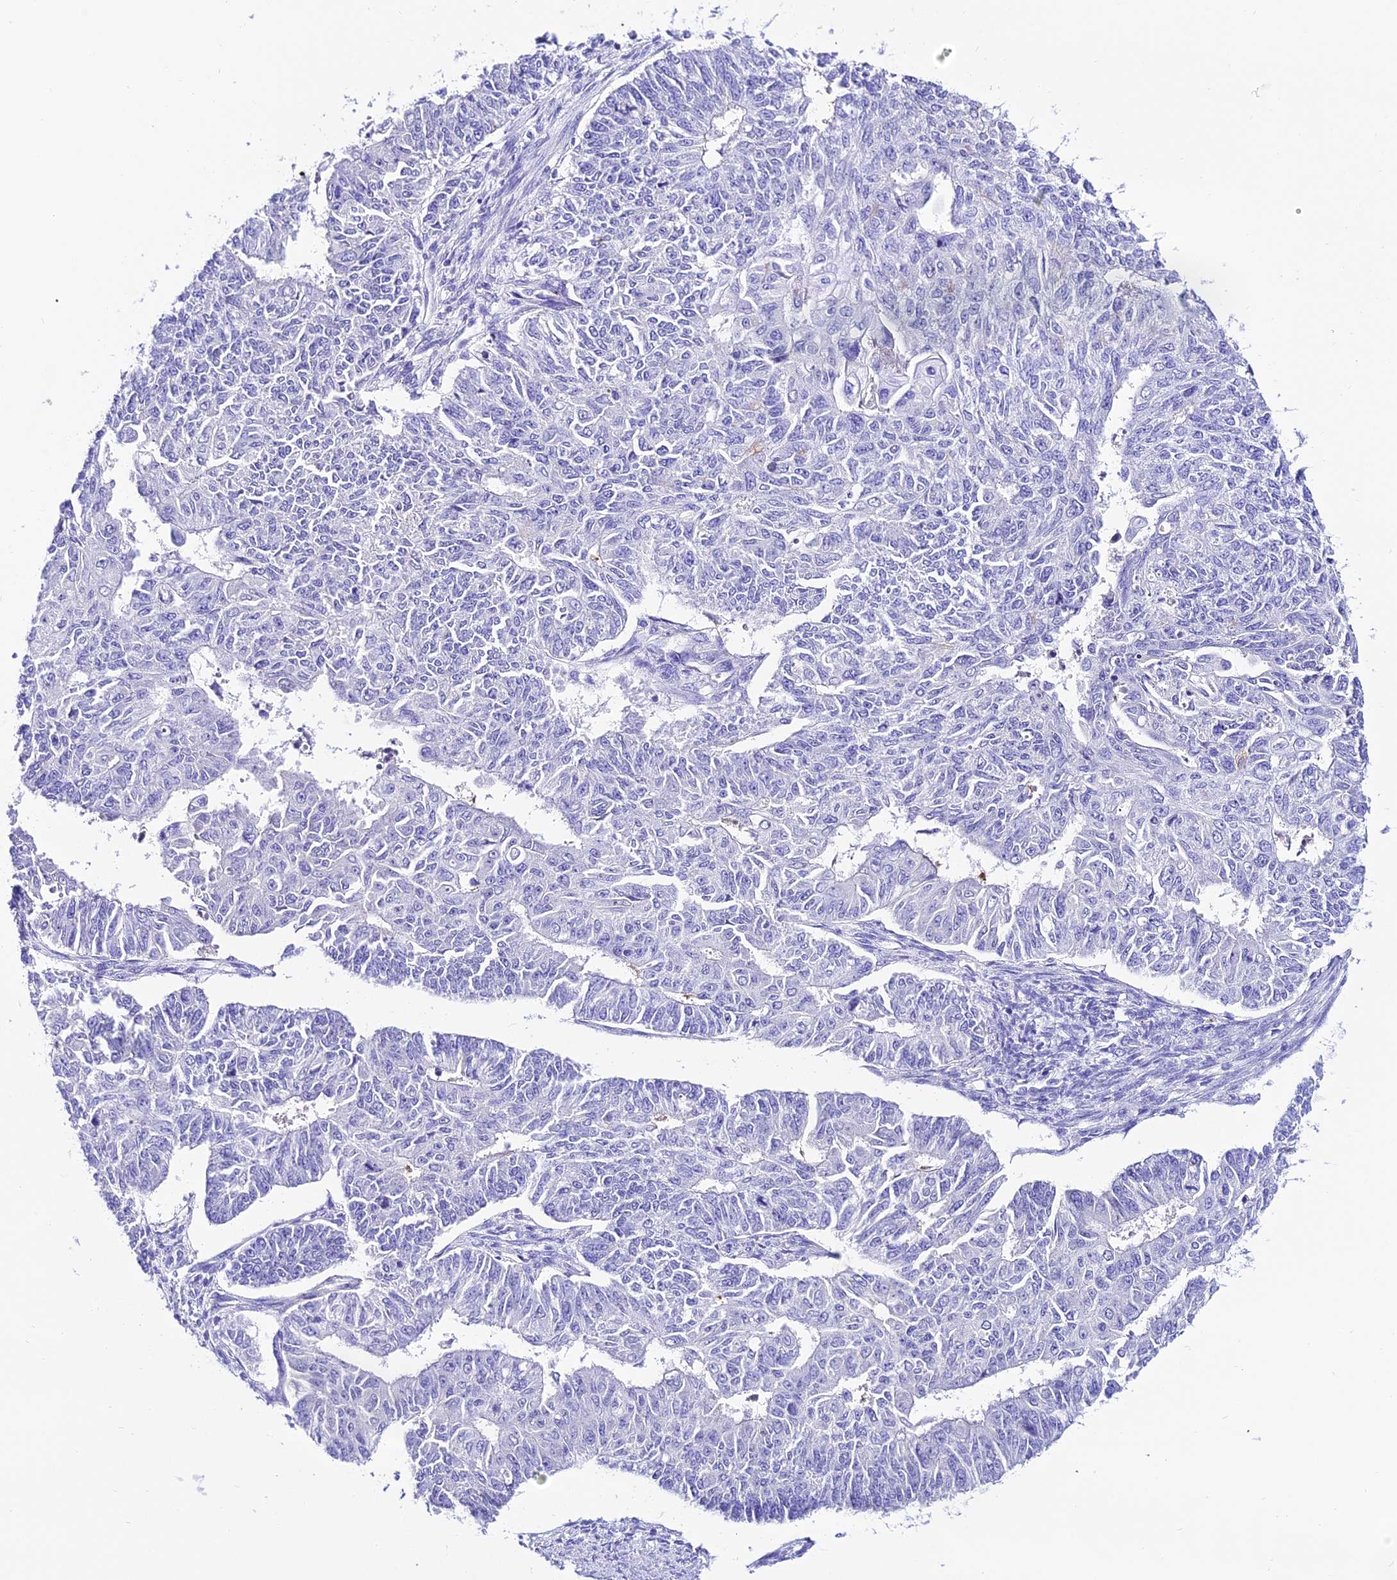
{"staining": {"intensity": "negative", "quantity": "none", "location": "none"}, "tissue": "endometrial cancer", "cell_type": "Tumor cells", "image_type": "cancer", "snomed": [{"axis": "morphology", "description": "Adenocarcinoma, NOS"}, {"axis": "topography", "description": "Endometrium"}], "caption": "Immunohistochemistry (IHC) image of endometrial adenocarcinoma stained for a protein (brown), which exhibits no positivity in tumor cells.", "gene": "DEFB106A", "patient": {"sex": "female", "age": 32}}